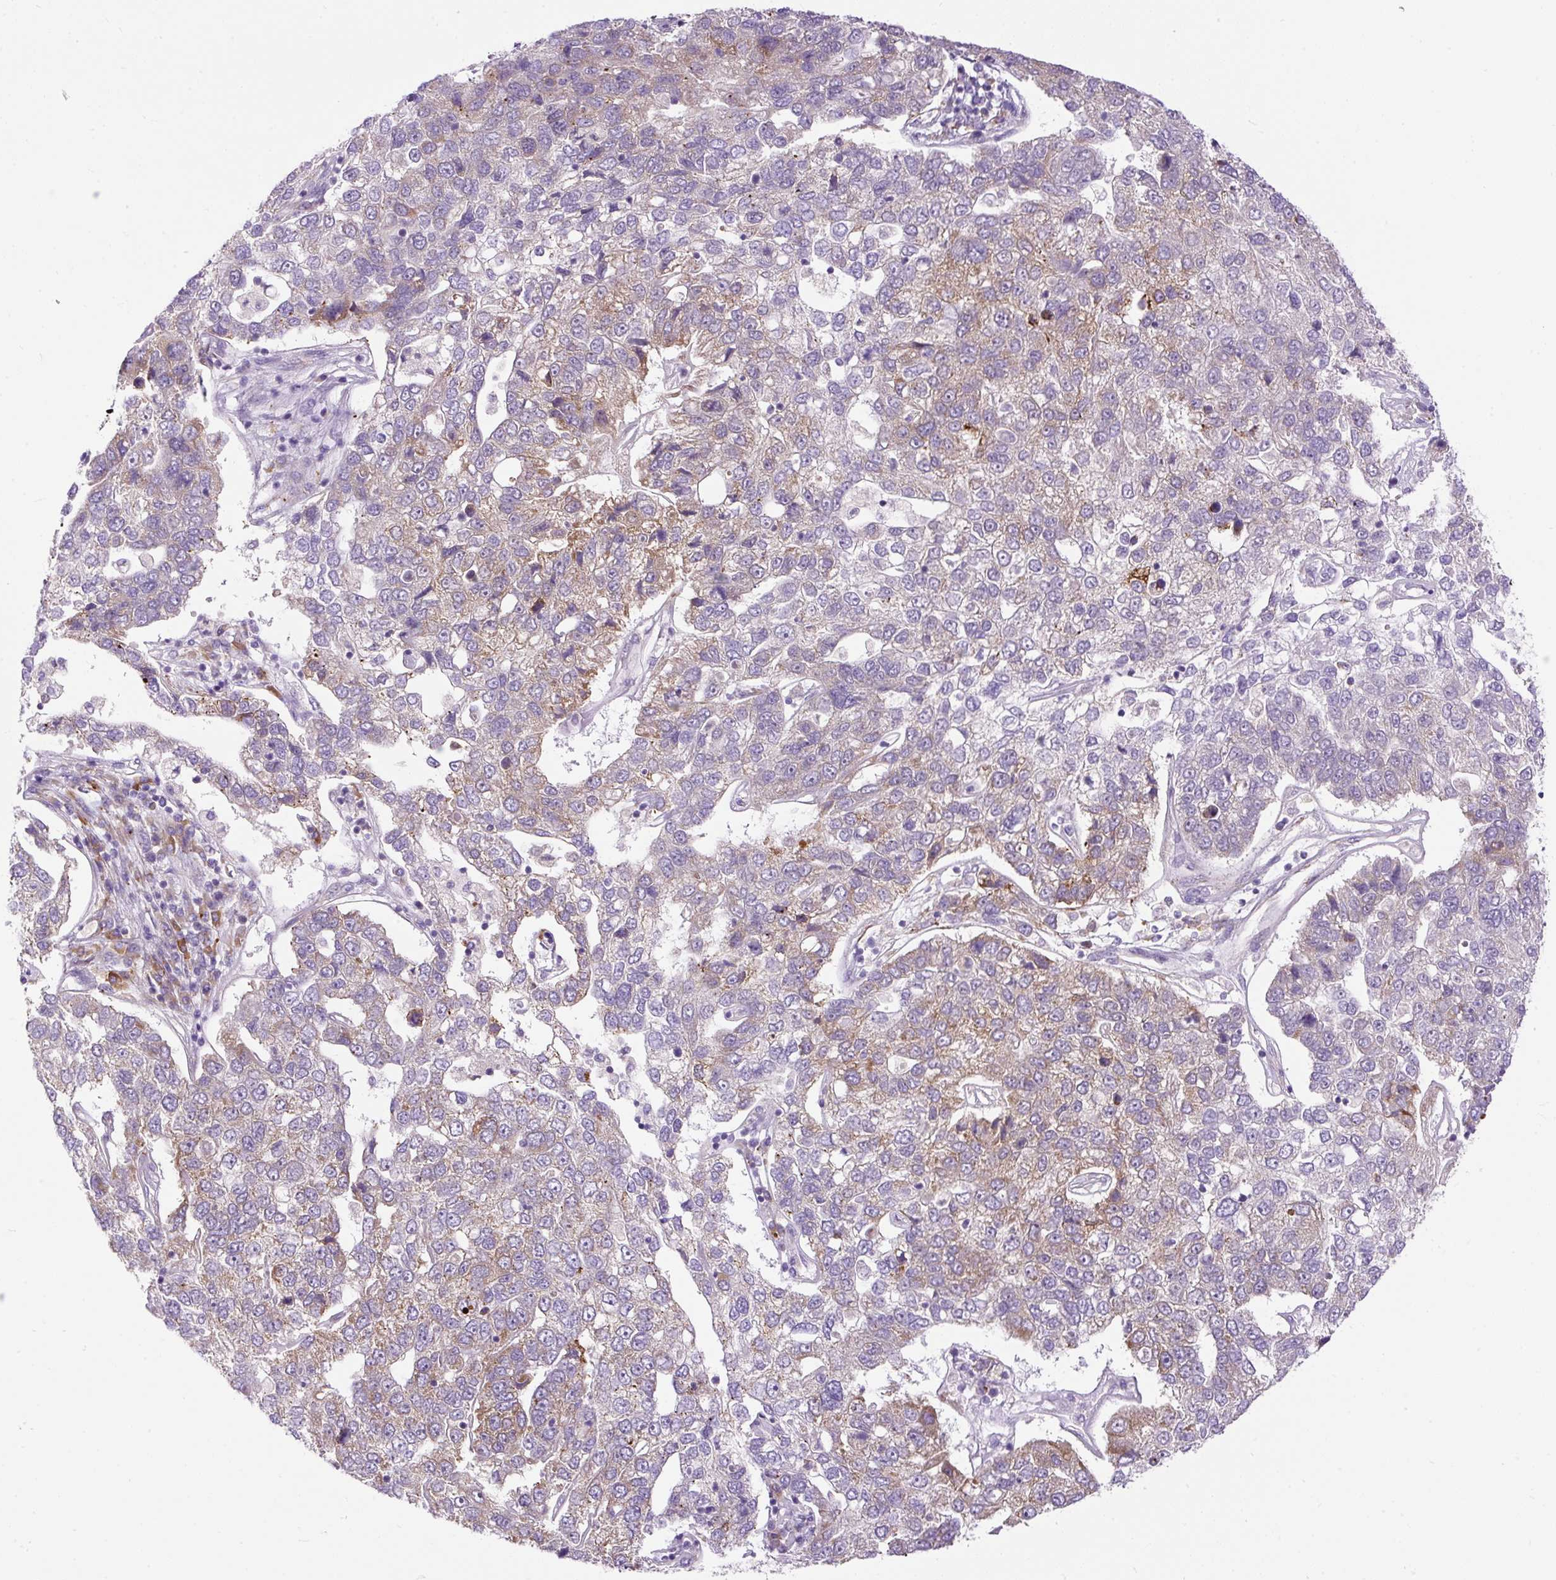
{"staining": {"intensity": "moderate", "quantity": "<25%", "location": "cytoplasmic/membranous"}, "tissue": "pancreatic cancer", "cell_type": "Tumor cells", "image_type": "cancer", "snomed": [{"axis": "morphology", "description": "Adenocarcinoma, NOS"}, {"axis": "topography", "description": "Pancreas"}], "caption": "Immunohistochemistry (IHC) of human pancreatic adenocarcinoma shows low levels of moderate cytoplasmic/membranous expression in approximately <25% of tumor cells. (DAB (3,3'-diaminobenzidine) = brown stain, brightfield microscopy at high magnification).", "gene": "FMC1", "patient": {"sex": "female", "age": 61}}